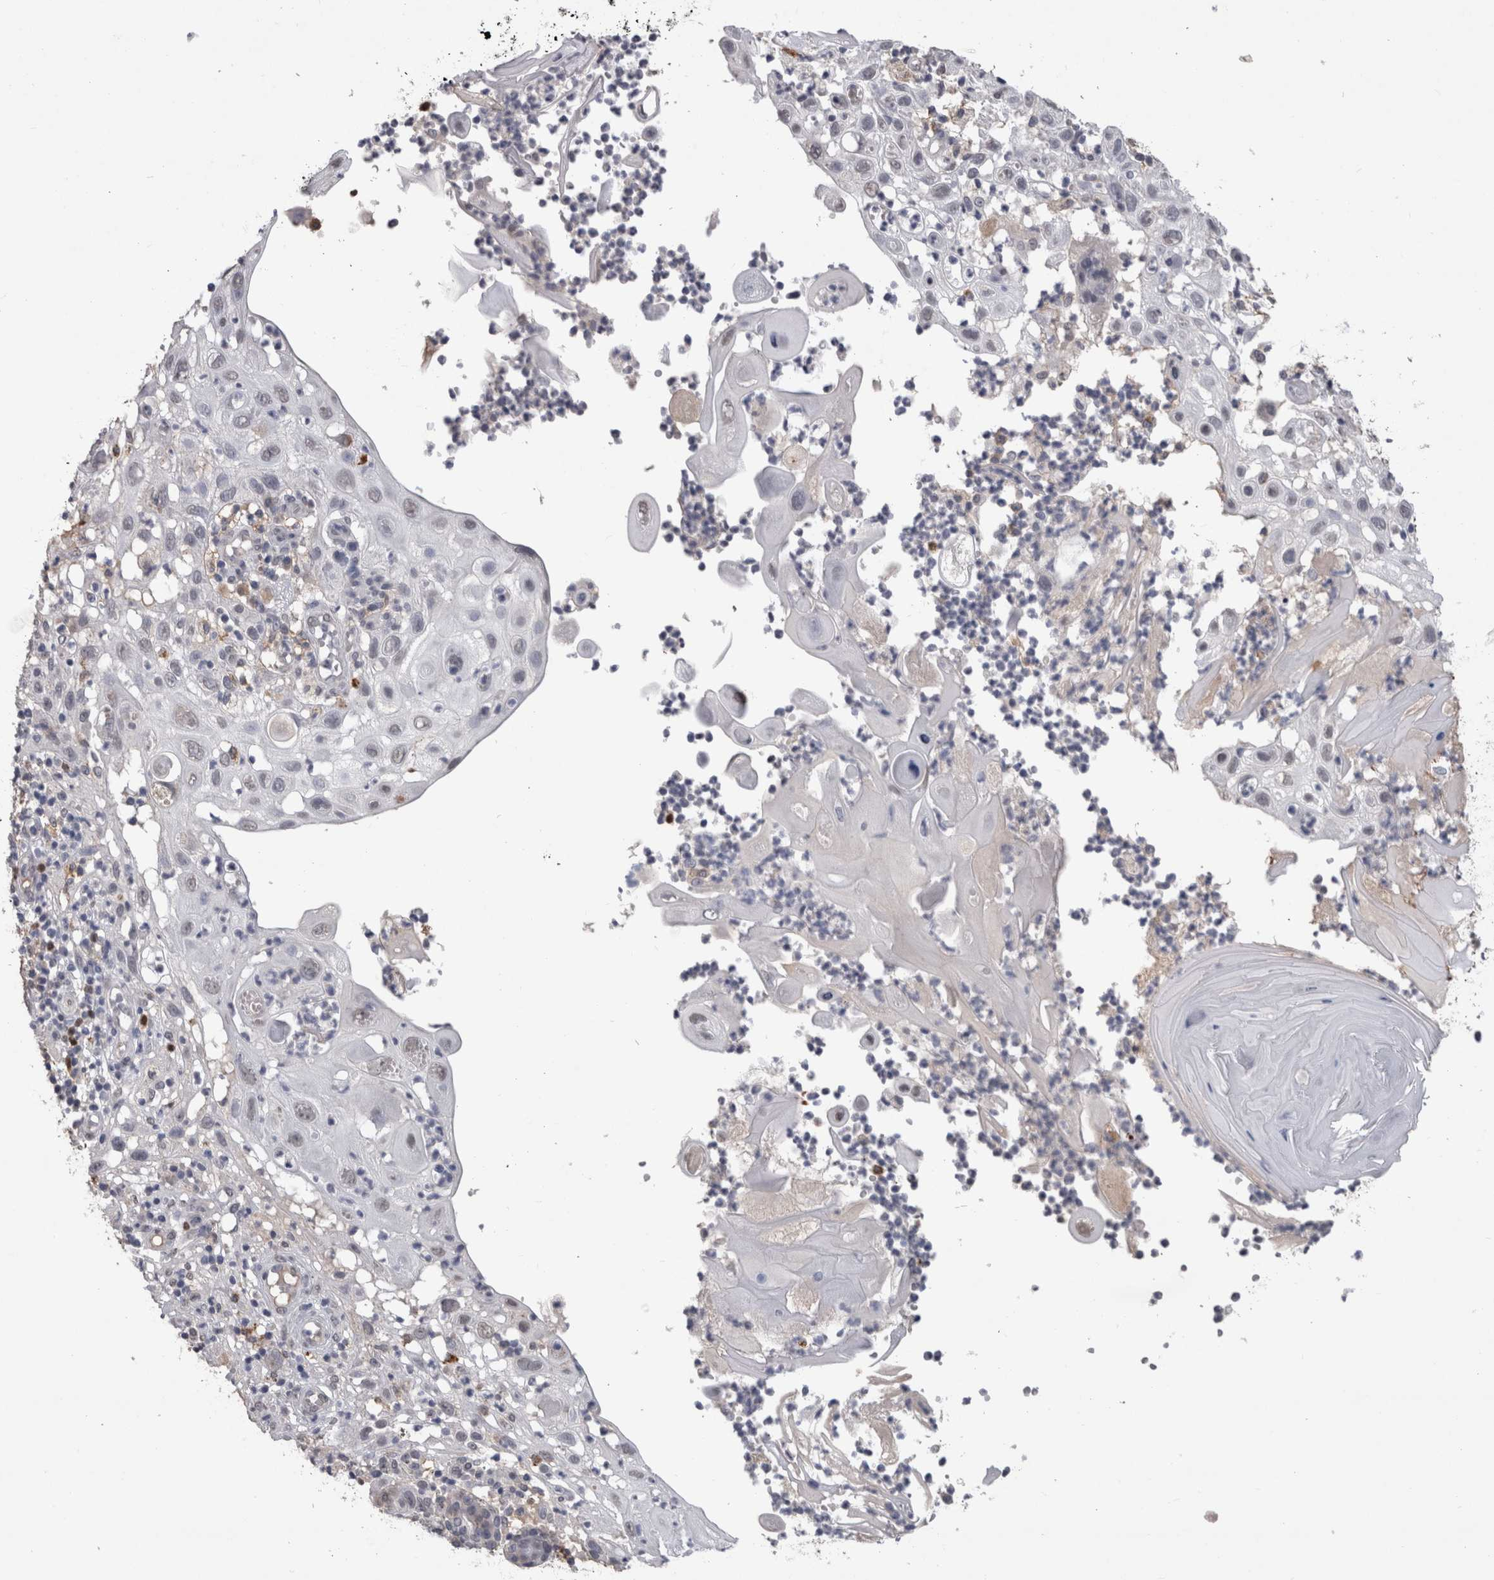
{"staining": {"intensity": "weak", "quantity": "<25%", "location": "nuclear"}, "tissue": "skin cancer", "cell_type": "Tumor cells", "image_type": "cancer", "snomed": [{"axis": "morphology", "description": "Normal tissue, NOS"}, {"axis": "morphology", "description": "Squamous cell carcinoma, NOS"}, {"axis": "topography", "description": "Skin"}], "caption": "Tumor cells are negative for protein expression in human skin squamous cell carcinoma.", "gene": "PAX5", "patient": {"sex": "female", "age": 96}}